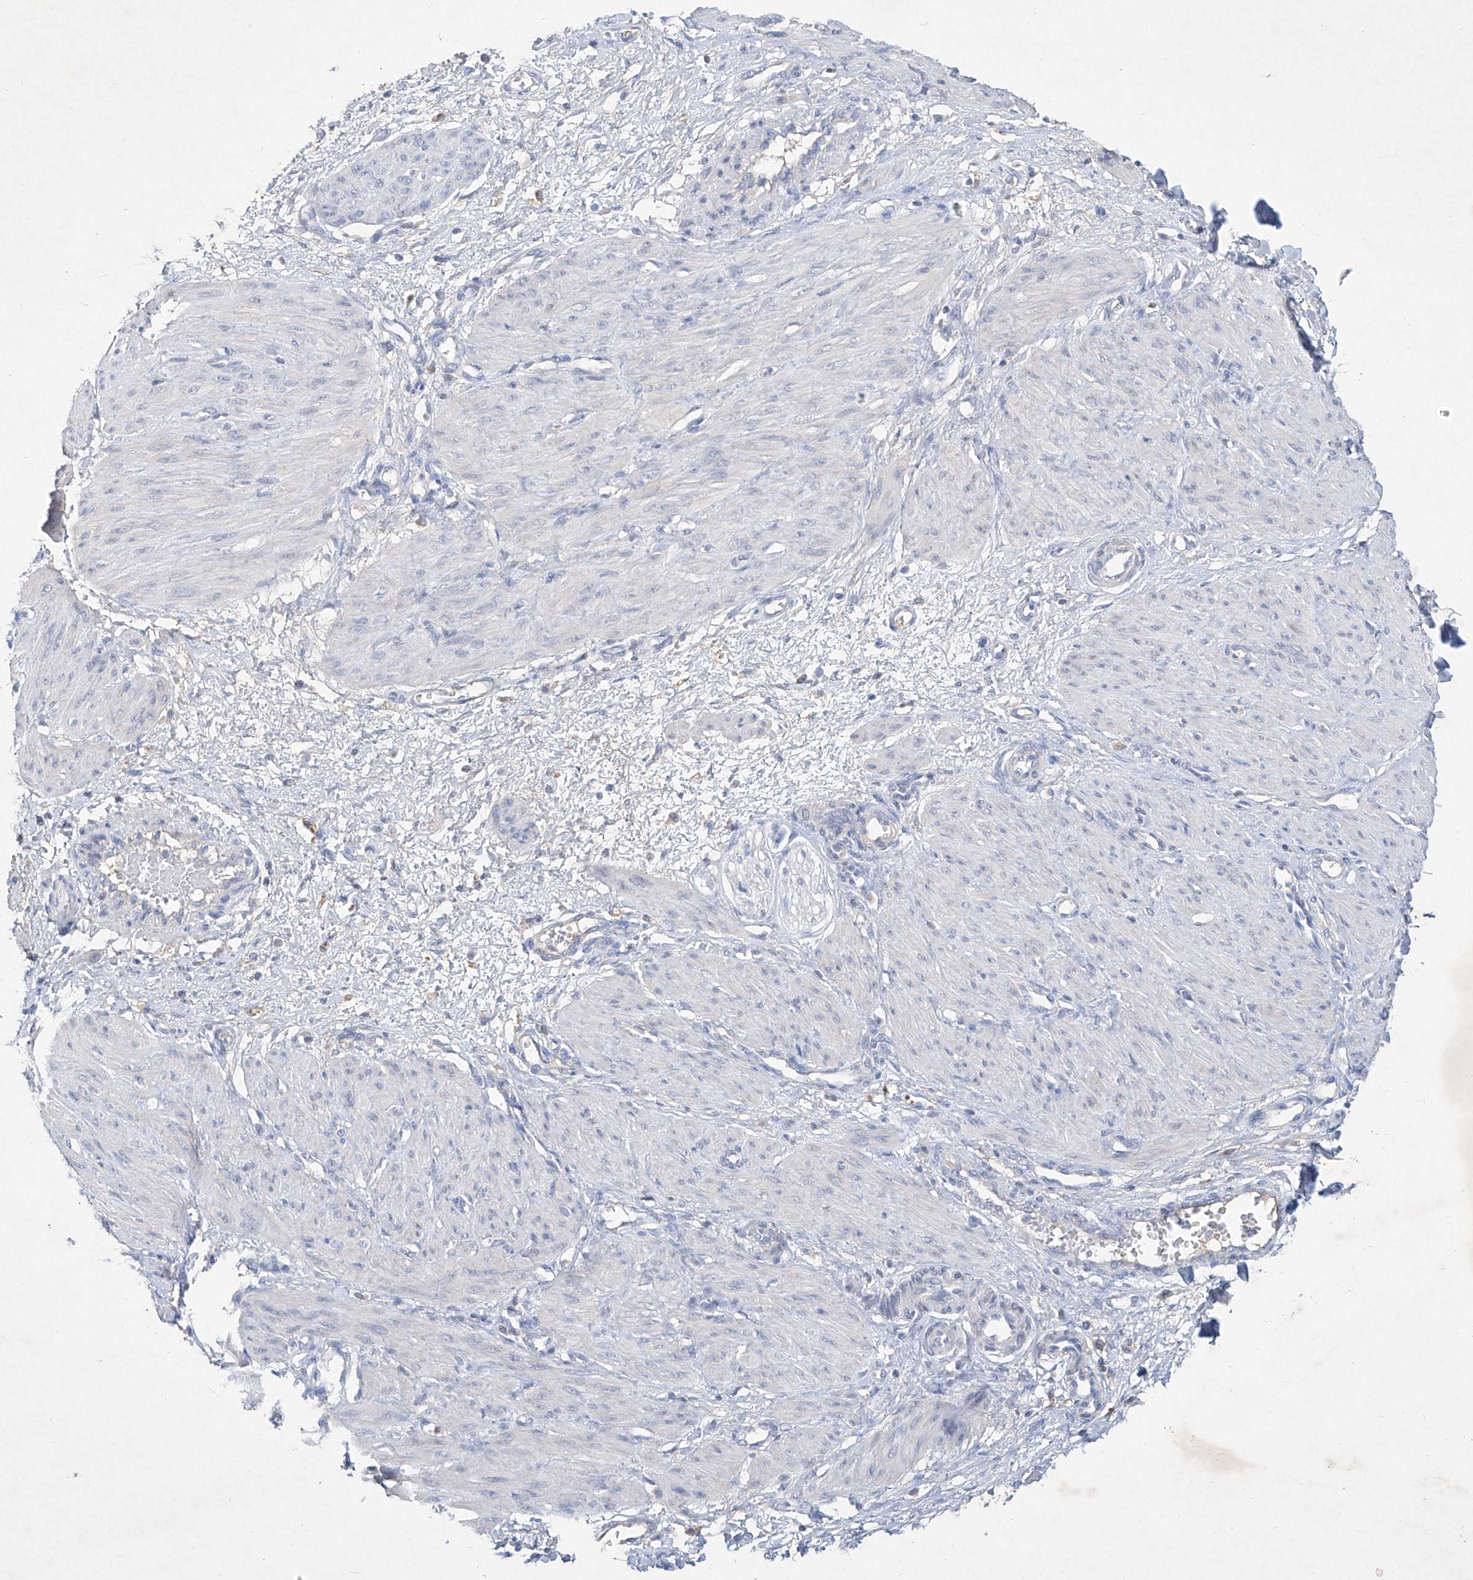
{"staining": {"intensity": "negative", "quantity": "none", "location": "none"}, "tissue": "smooth muscle", "cell_type": "Smooth muscle cells", "image_type": "normal", "snomed": [{"axis": "morphology", "description": "Normal tissue, NOS"}, {"axis": "topography", "description": "Endometrium"}], "caption": "Immunohistochemical staining of unremarkable smooth muscle displays no significant expression in smooth muscle cells. The staining is performed using DAB brown chromogen with nuclei counter-stained in using hematoxylin.", "gene": "ASNS", "patient": {"sex": "female", "age": 33}}